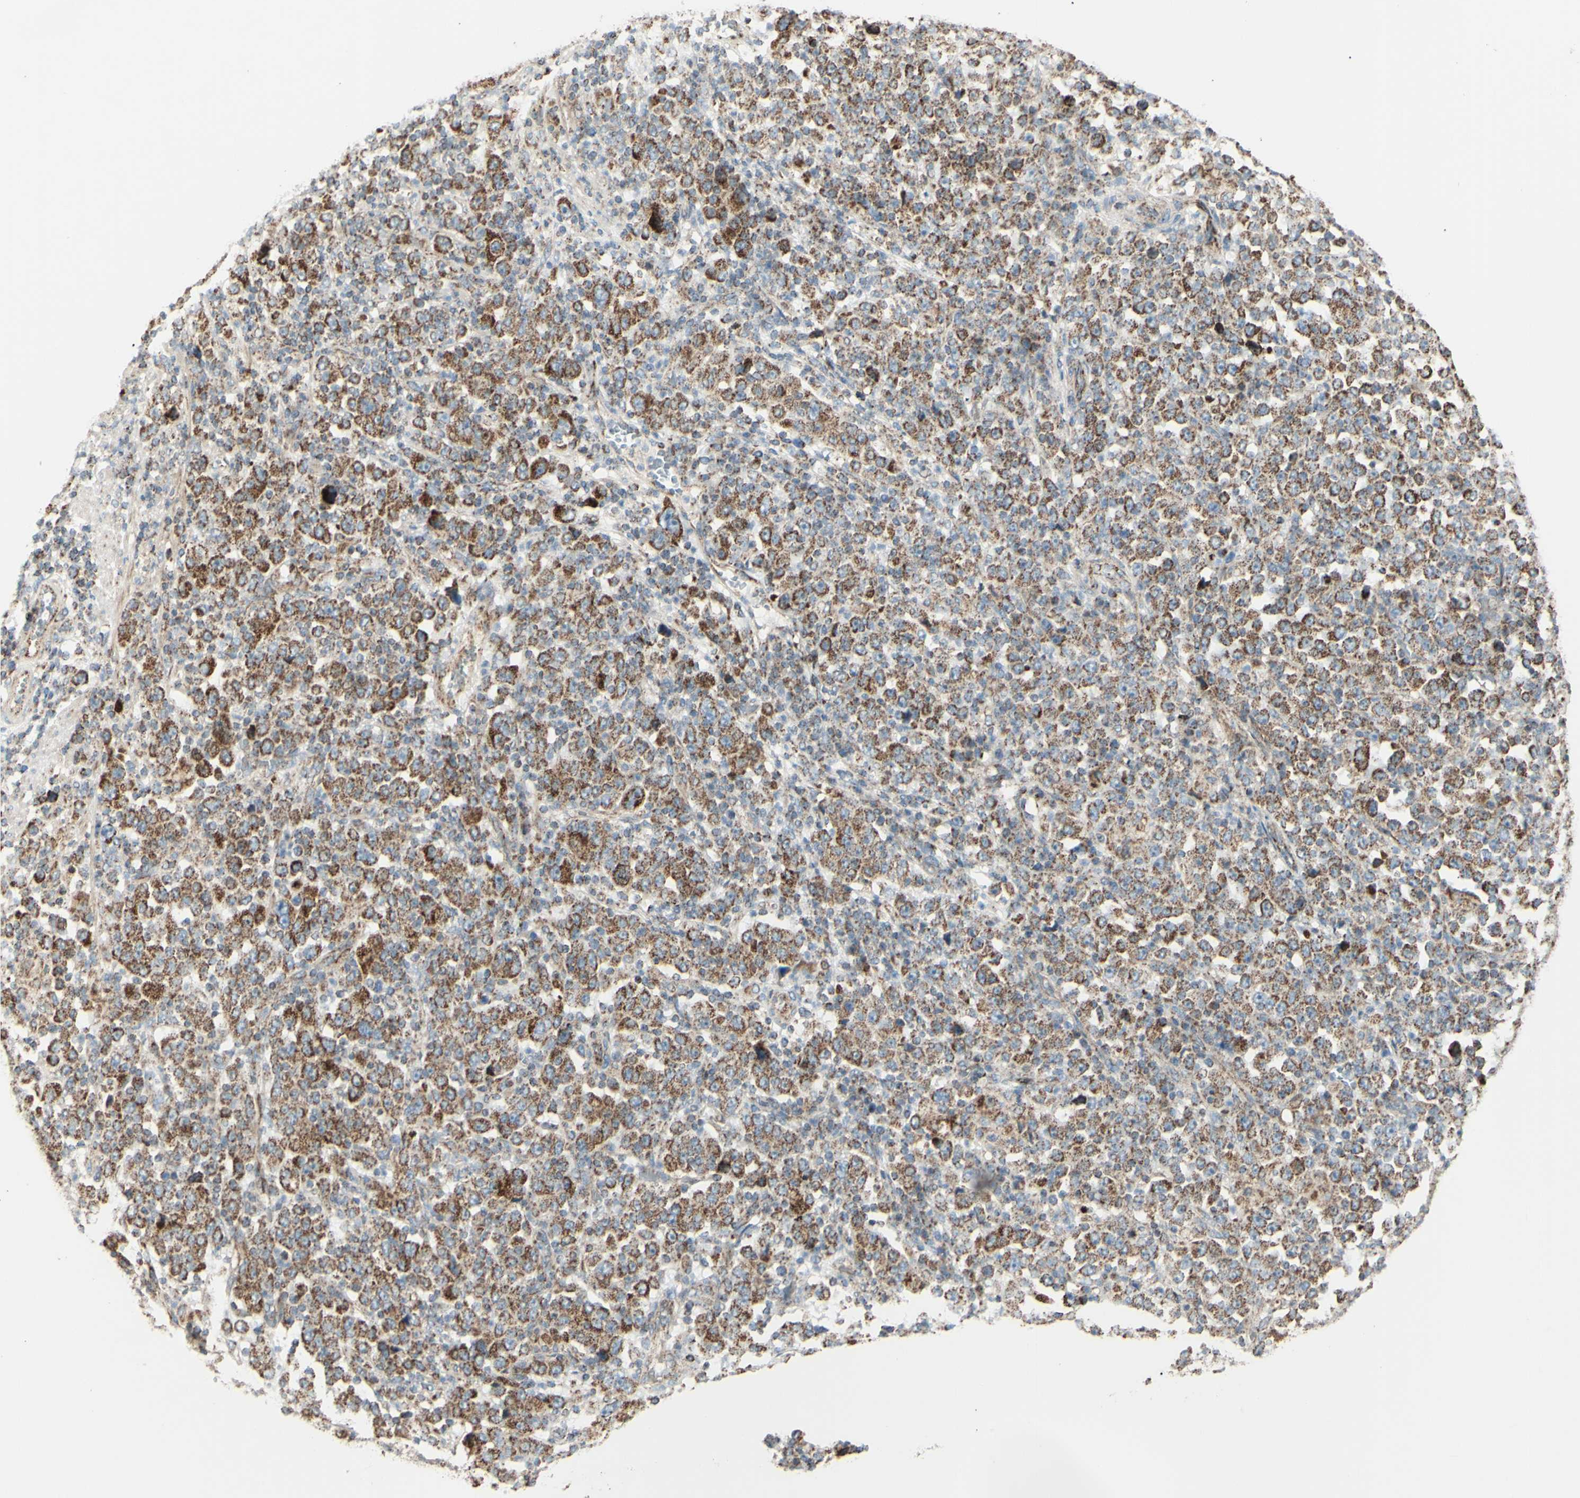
{"staining": {"intensity": "moderate", "quantity": ">75%", "location": "cytoplasmic/membranous"}, "tissue": "stomach cancer", "cell_type": "Tumor cells", "image_type": "cancer", "snomed": [{"axis": "morphology", "description": "Normal tissue, NOS"}, {"axis": "morphology", "description": "Adenocarcinoma, NOS"}, {"axis": "topography", "description": "Stomach, upper"}, {"axis": "topography", "description": "Stomach"}], "caption": "This image exhibits immunohistochemistry staining of stomach cancer, with medium moderate cytoplasmic/membranous expression in approximately >75% of tumor cells.", "gene": "LETM1", "patient": {"sex": "male", "age": 59}}